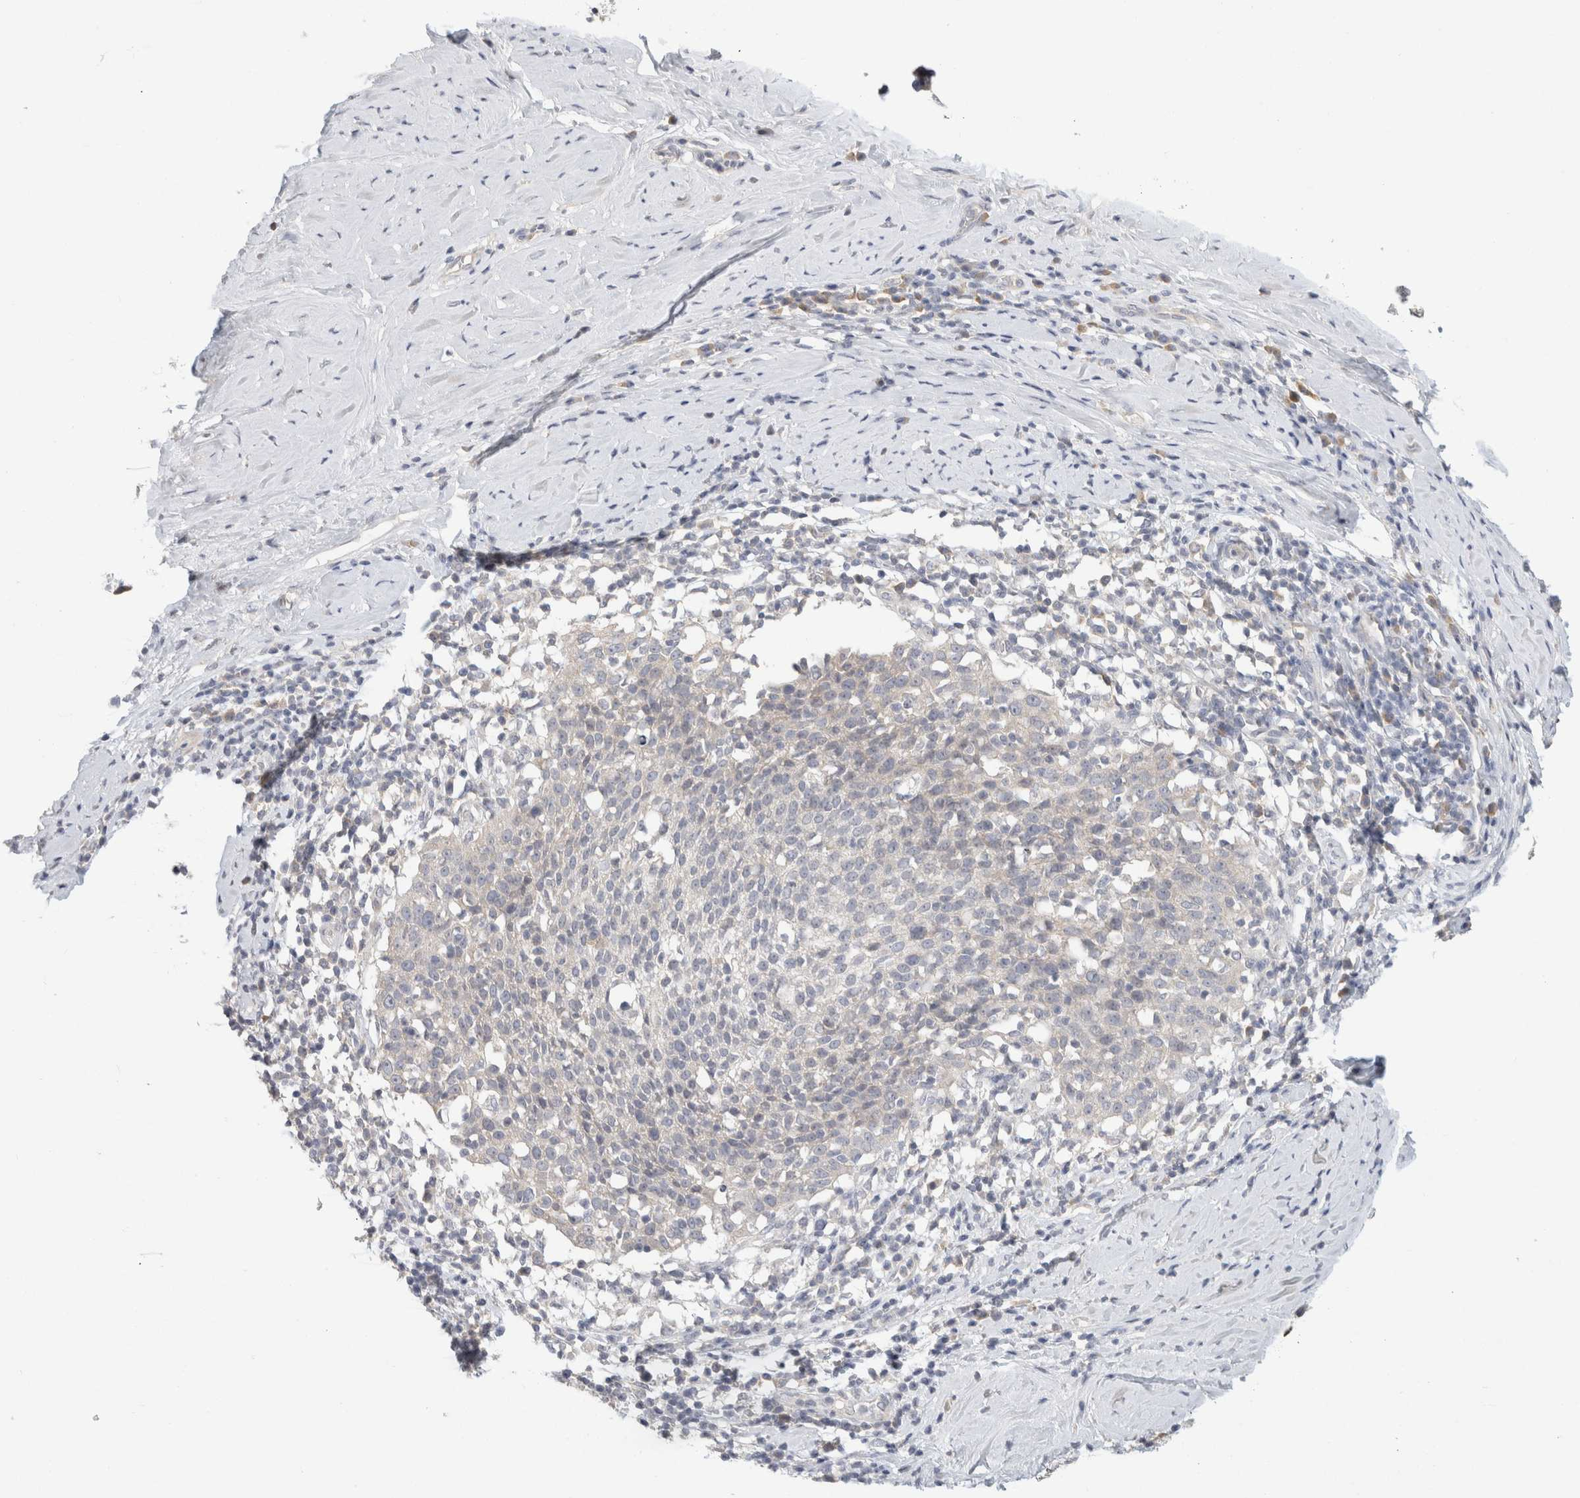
{"staining": {"intensity": "negative", "quantity": "none", "location": "none"}, "tissue": "cervical cancer", "cell_type": "Tumor cells", "image_type": "cancer", "snomed": [{"axis": "morphology", "description": "Squamous cell carcinoma, NOS"}, {"axis": "topography", "description": "Cervix"}], "caption": "Immunohistochemical staining of cervical squamous cell carcinoma displays no significant expression in tumor cells. (Brightfield microscopy of DAB immunohistochemistry (IHC) at high magnification).", "gene": "CHRM4", "patient": {"sex": "female", "age": 51}}